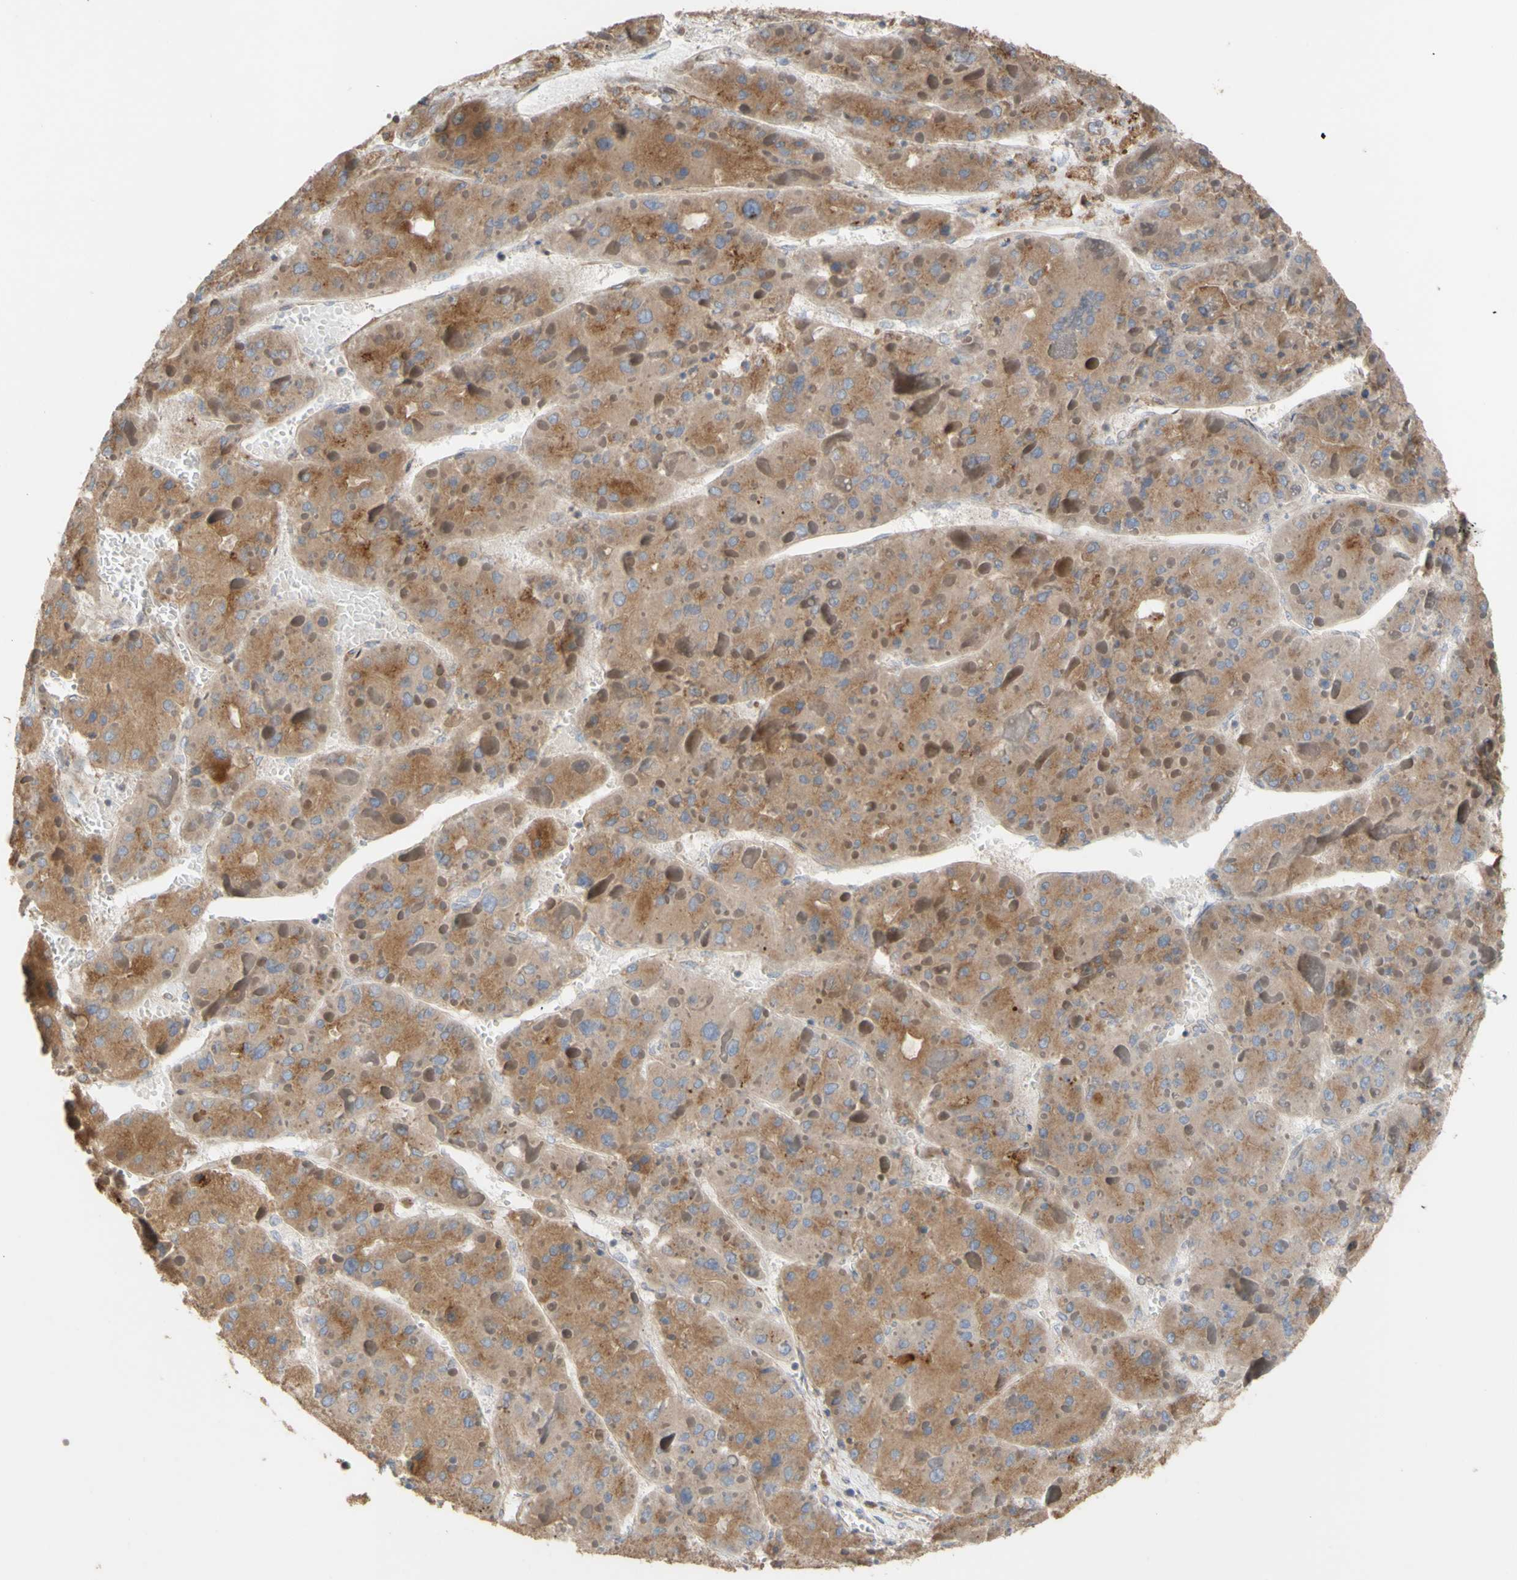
{"staining": {"intensity": "moderate", "quantity": ">75%", "location": "cytoplasmic/membranous"}, "tissue": "liver cancer", "cell_type": "Tumor cells", "image_type": "cancer", "snomed": [{"axis": "morphology", "description": "Carcinoma, Hepatocellular, NOS"}, {"axis": "topography", "description": "Liver"}], "caption": "Protein staining of liver hepatocellular carcinoma tissue shows moderate cytoplasmic/membranous expression in approximately >75% of tumor cells.", "gene": "NECTIN3", "patient": {"sex": "female", "age": 73}}